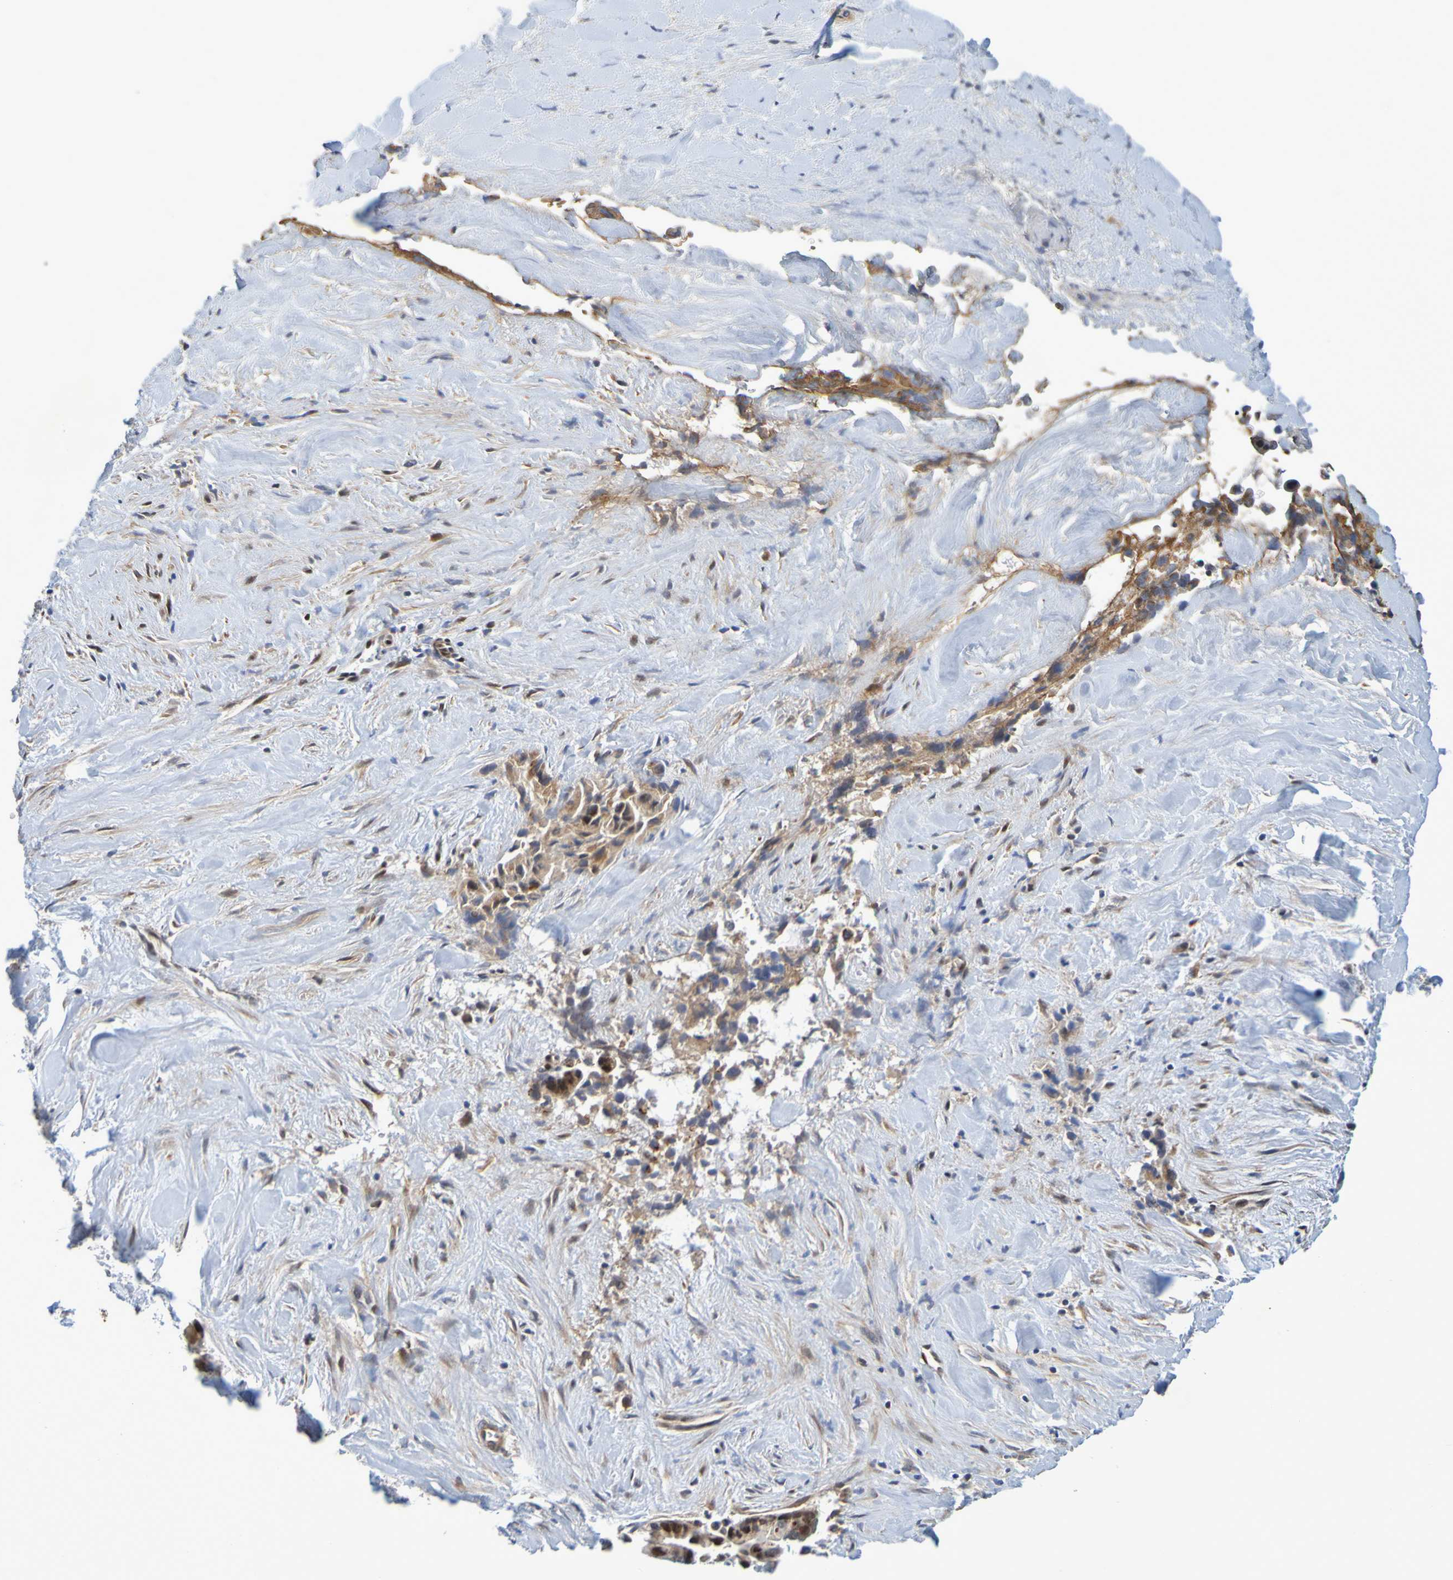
{"staining": {"intensity": "moderate", "quantity": ">75%", "location": "cytoplasmic/membranous"}, "tissue": "liver cancer", "cell_type": "Tumor cells", "image_type": "cancer", "snomed": [{"axis": "morphology", "description": "Cholangiocarcinoma"}, {"axis": "topography", "description": "Liver"}], "caption": "Protein analysis of liver cholangiocarcinoma tissue exhibits moderate cytoplasmic/membranous staining in approximately >75% of tumor cells. (IHC, brightfield microscopy, high magnification).", "gene": "CCDC51", "patient": {"sex": "female", "age": 55}}